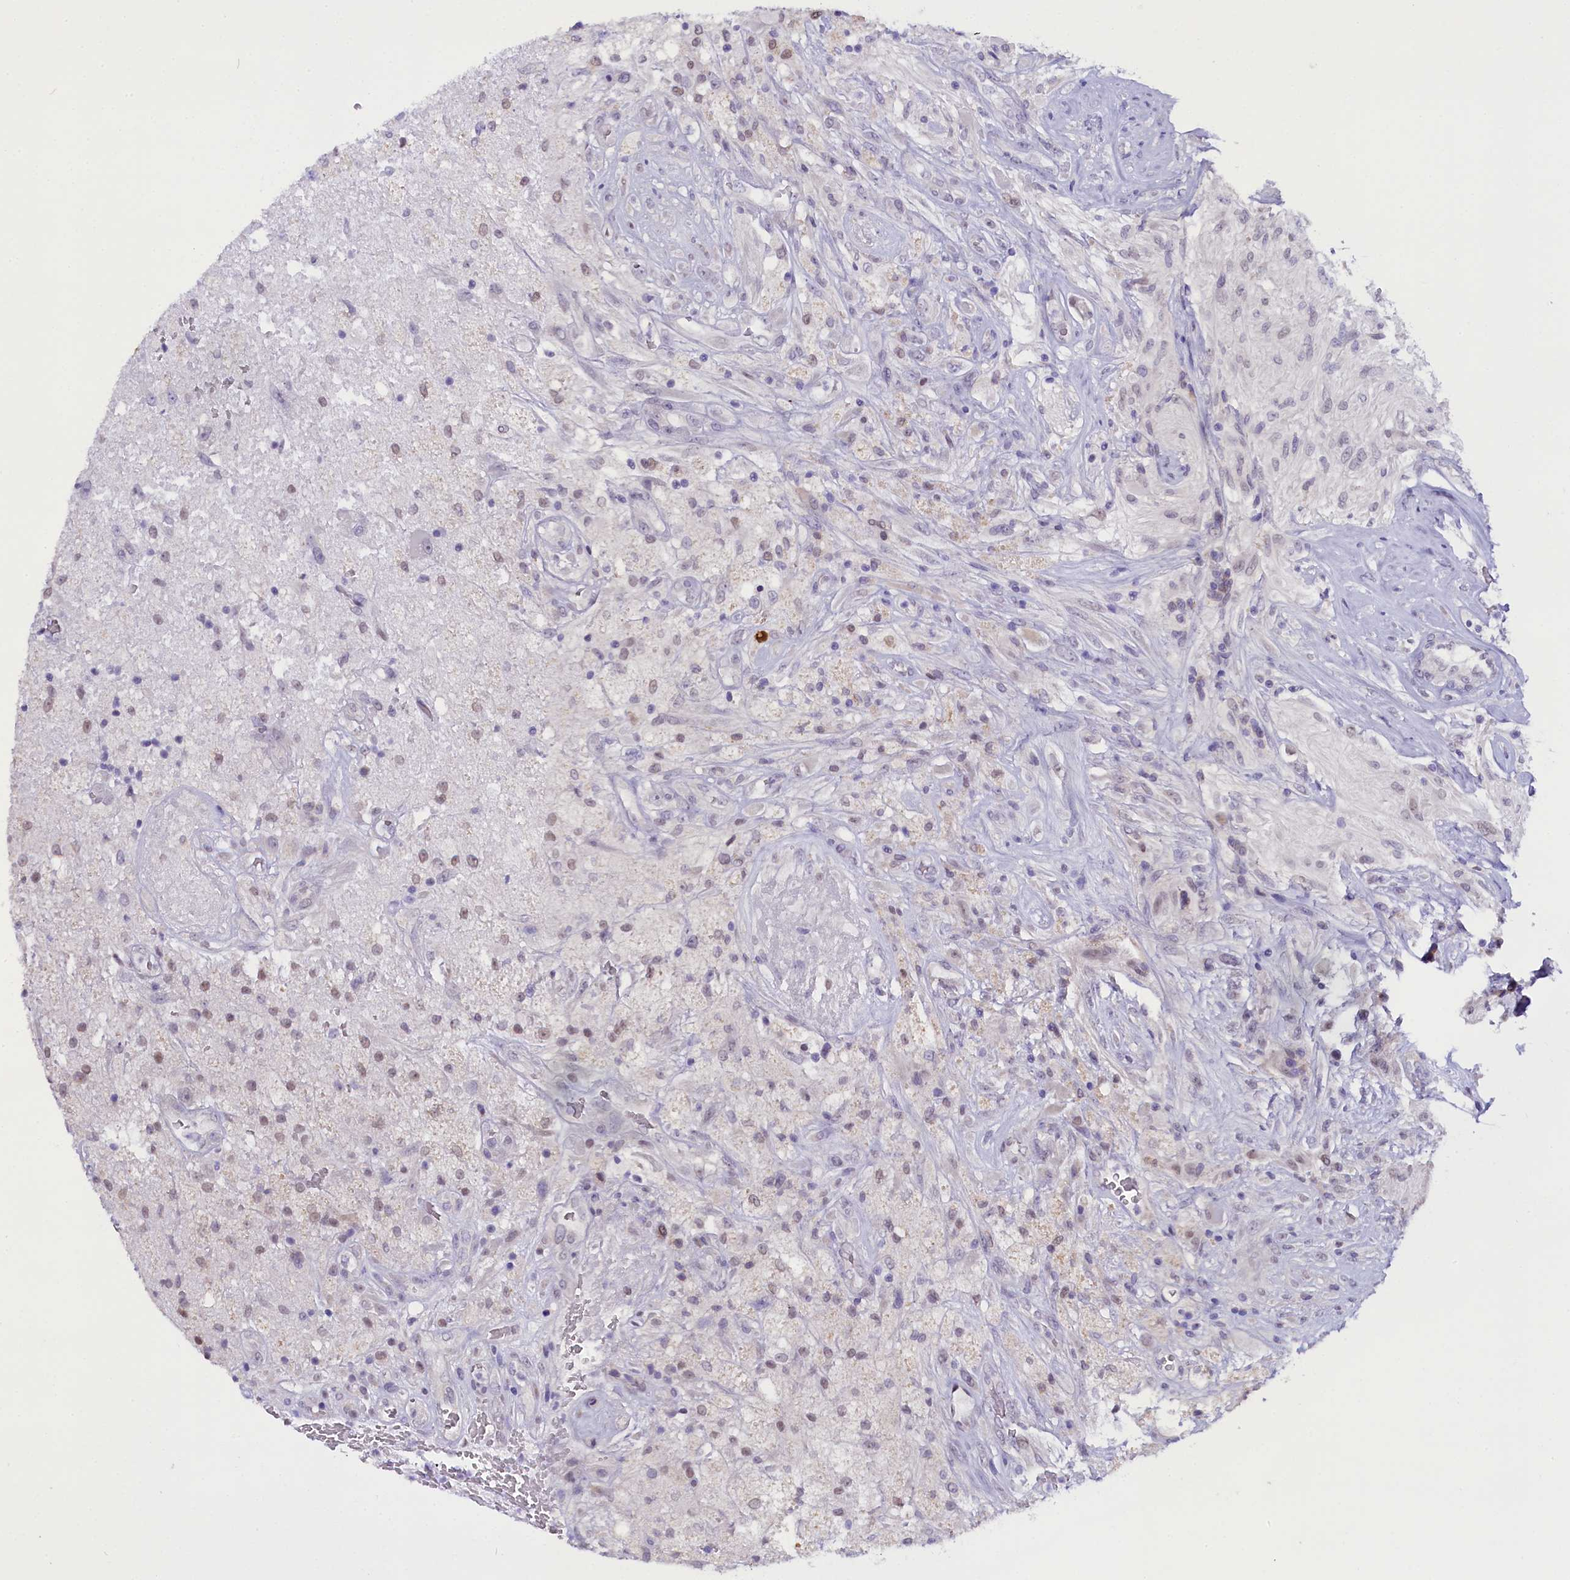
{"staining": {"intensity": "weak", "quantity": "<25%", "location": "nuclear"}, "tissue": "glioma", "cell_type": "Tumor cells", "image_type": "cancer", "snomed": [{"axis": "morphology", "description": "Glioma, malignant, High grade"}, {"axis": "topography", "description": "Brain"}], "caption": "Tumor cells are negative for brown protein staining in glioma. (Brightfield microscopy of DAB (3,3'-diaminobenzidine) IHC at high magnification).", "gene": "OSGEP", "patient": {"sex": "male", "age": 56}}